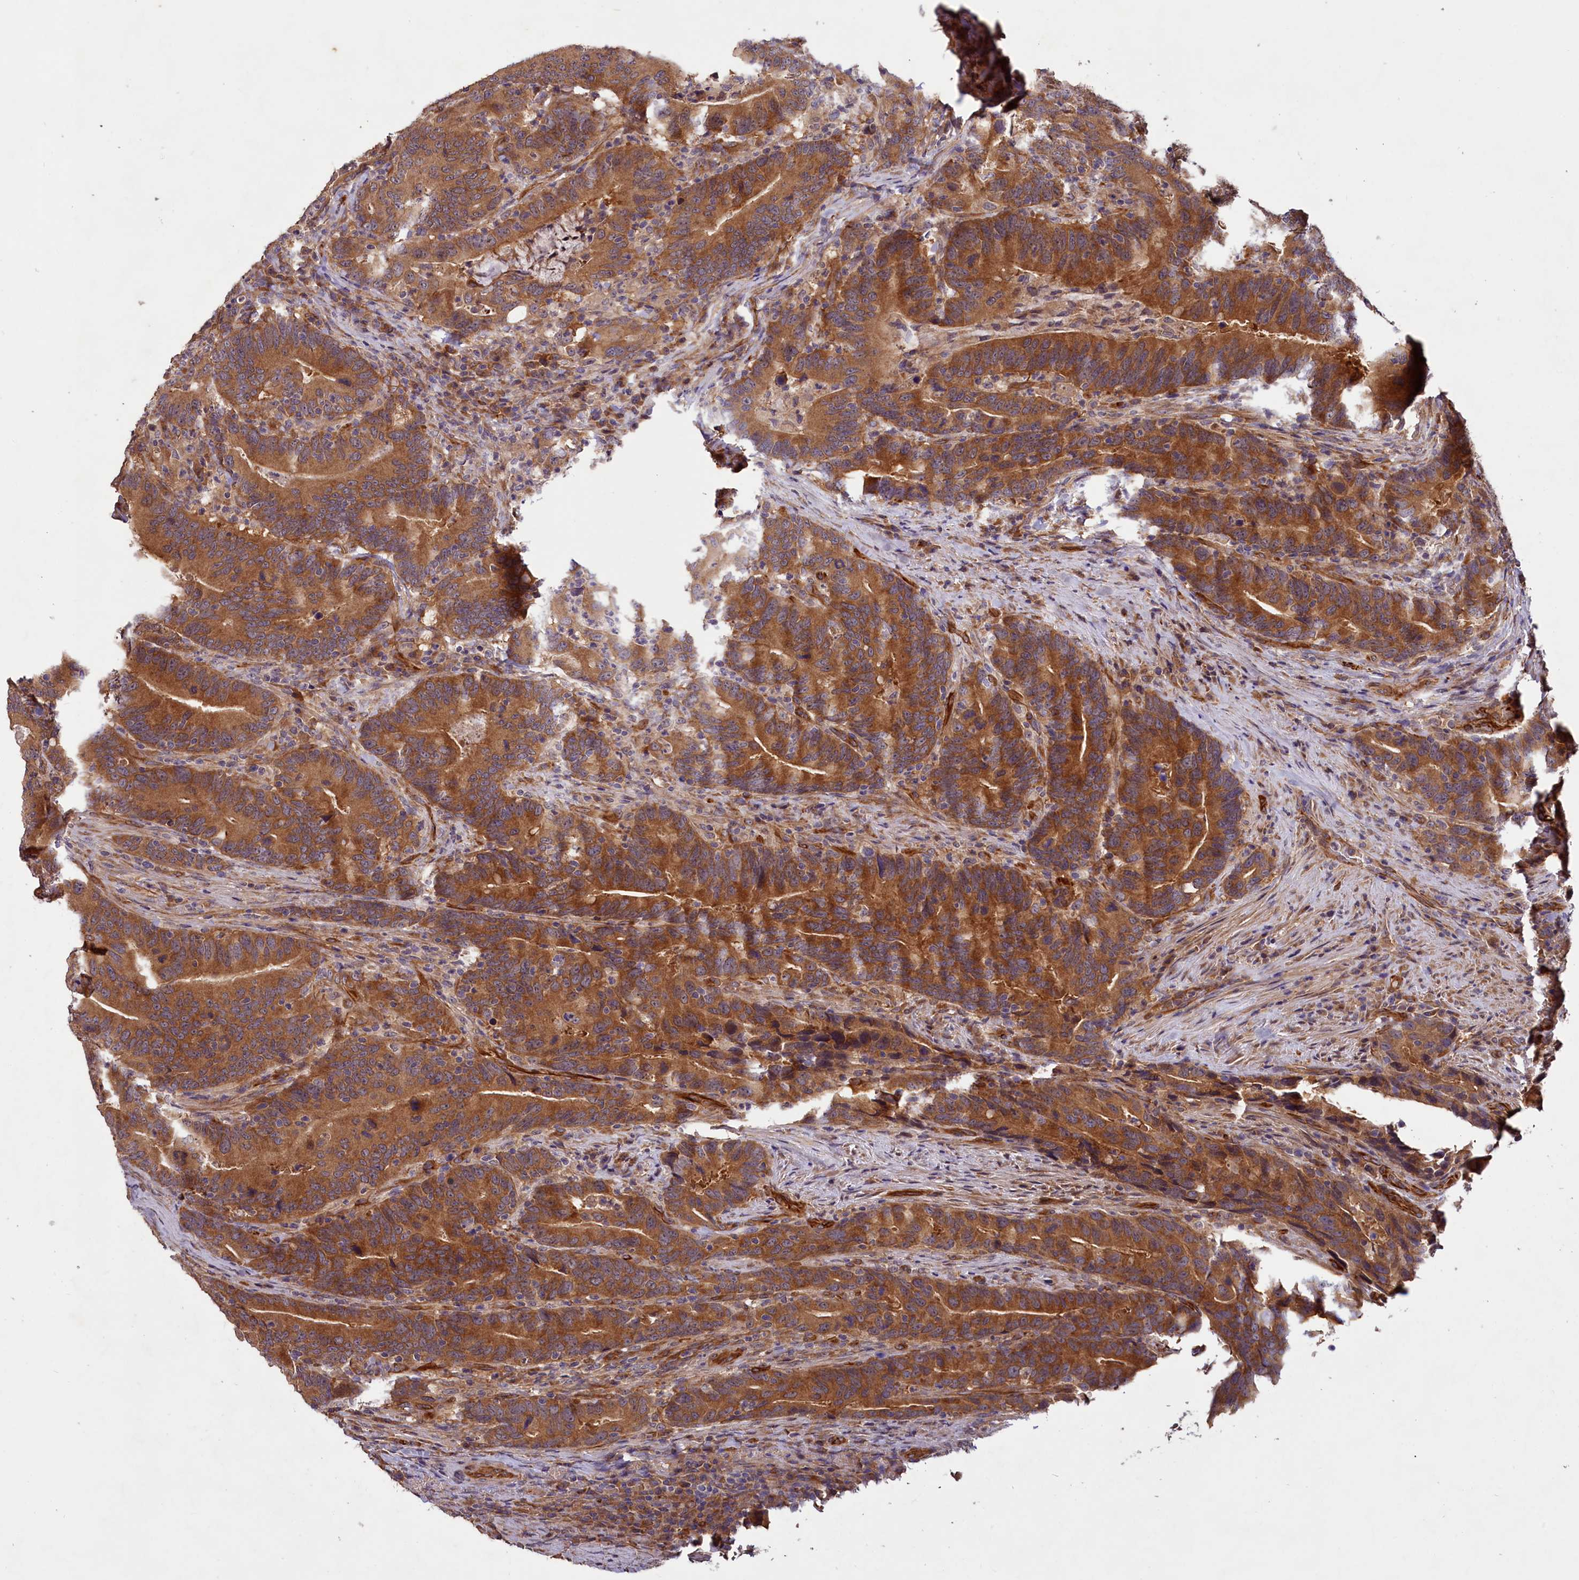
{"staining": {"intensity": "strong", "quantity": ">75%", "location": "cytoplasmic/membranous"}, "tissue": "colorectal cancer", "cell_type": "Tumor cells", "image_type": "cancer", "snomed": [{"axis": "morphology", "description": "Adenocarcinoma, NOS"}, {"axis": "topography", "description": "Colon"}], "caption": "Immunohistochemical staining of adenocarcinoma (colorectal) shows strong cytoplasmic/membranous protein positivity in about >75% of tumor cells.", "gene": "PKN2", "patient": {"sex": "female", "age": 66}}